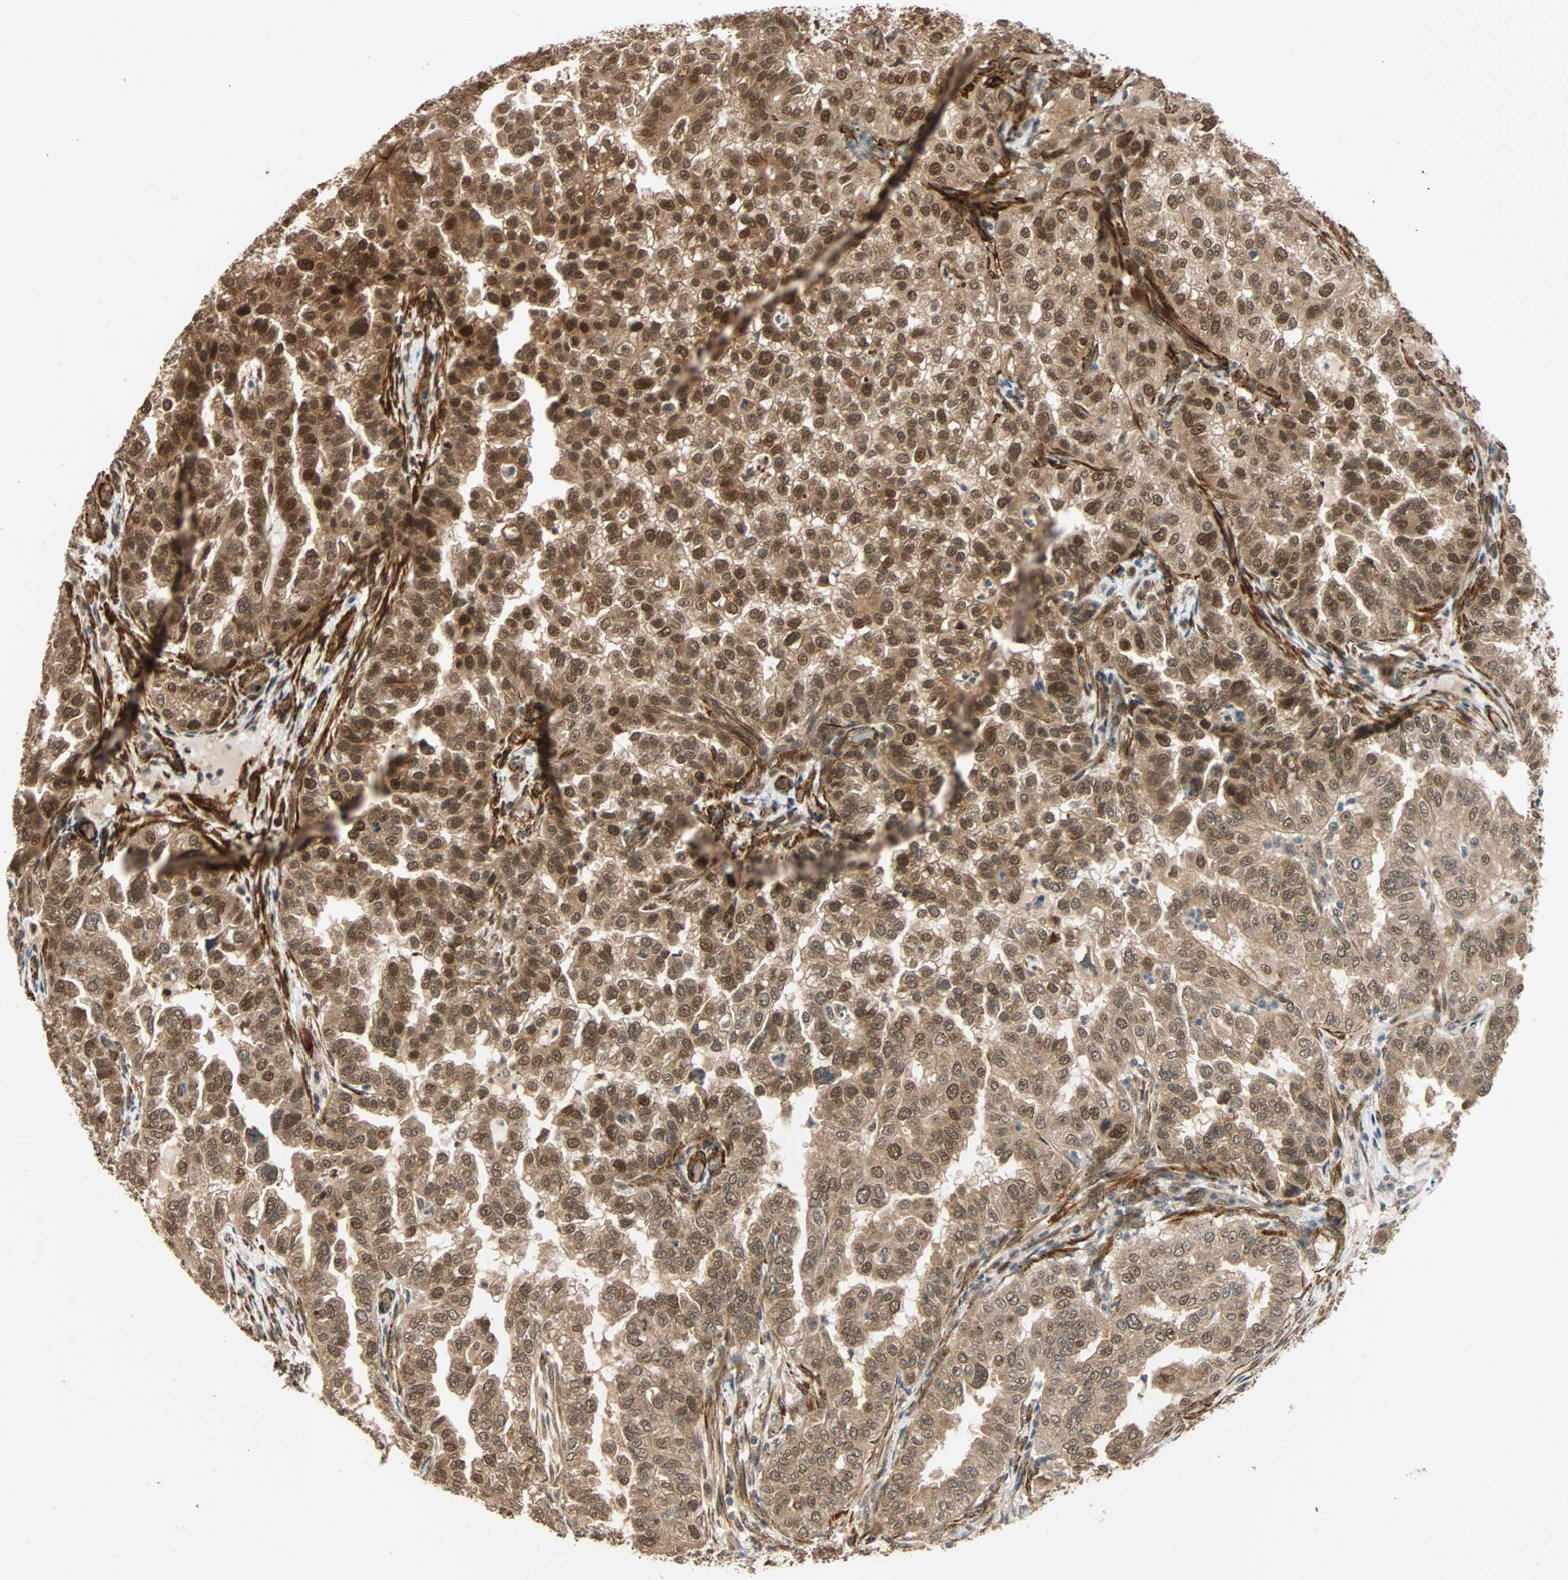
{"staining": {"intensity": "strong", "quantity": ">75%", "location": "cytoplasmic/membranous,nuclear"}, "tissue": "endometrial cancer", "cell_type": "Tumor cells", "image_type": "cancer", "snomed": [{"axis": "morphology", "description": "Adenocarcinoma, NOS"}, {"axis": "topography", "description": "Endometrium"}], "caption": "Immunohistochemistry histopathology image of neoplastic tissue: adenocarcinoma (endometrial) stained using IHC exhibits high levels of strong protein expression localized specifically in the cytoplasmic/membranous and nuclear of tumor cells, appearing as a cytoplasmic/membranous and nuclear brown color.", "gene": "QSER1", "patient": {"sex": "female", "age": 85}}